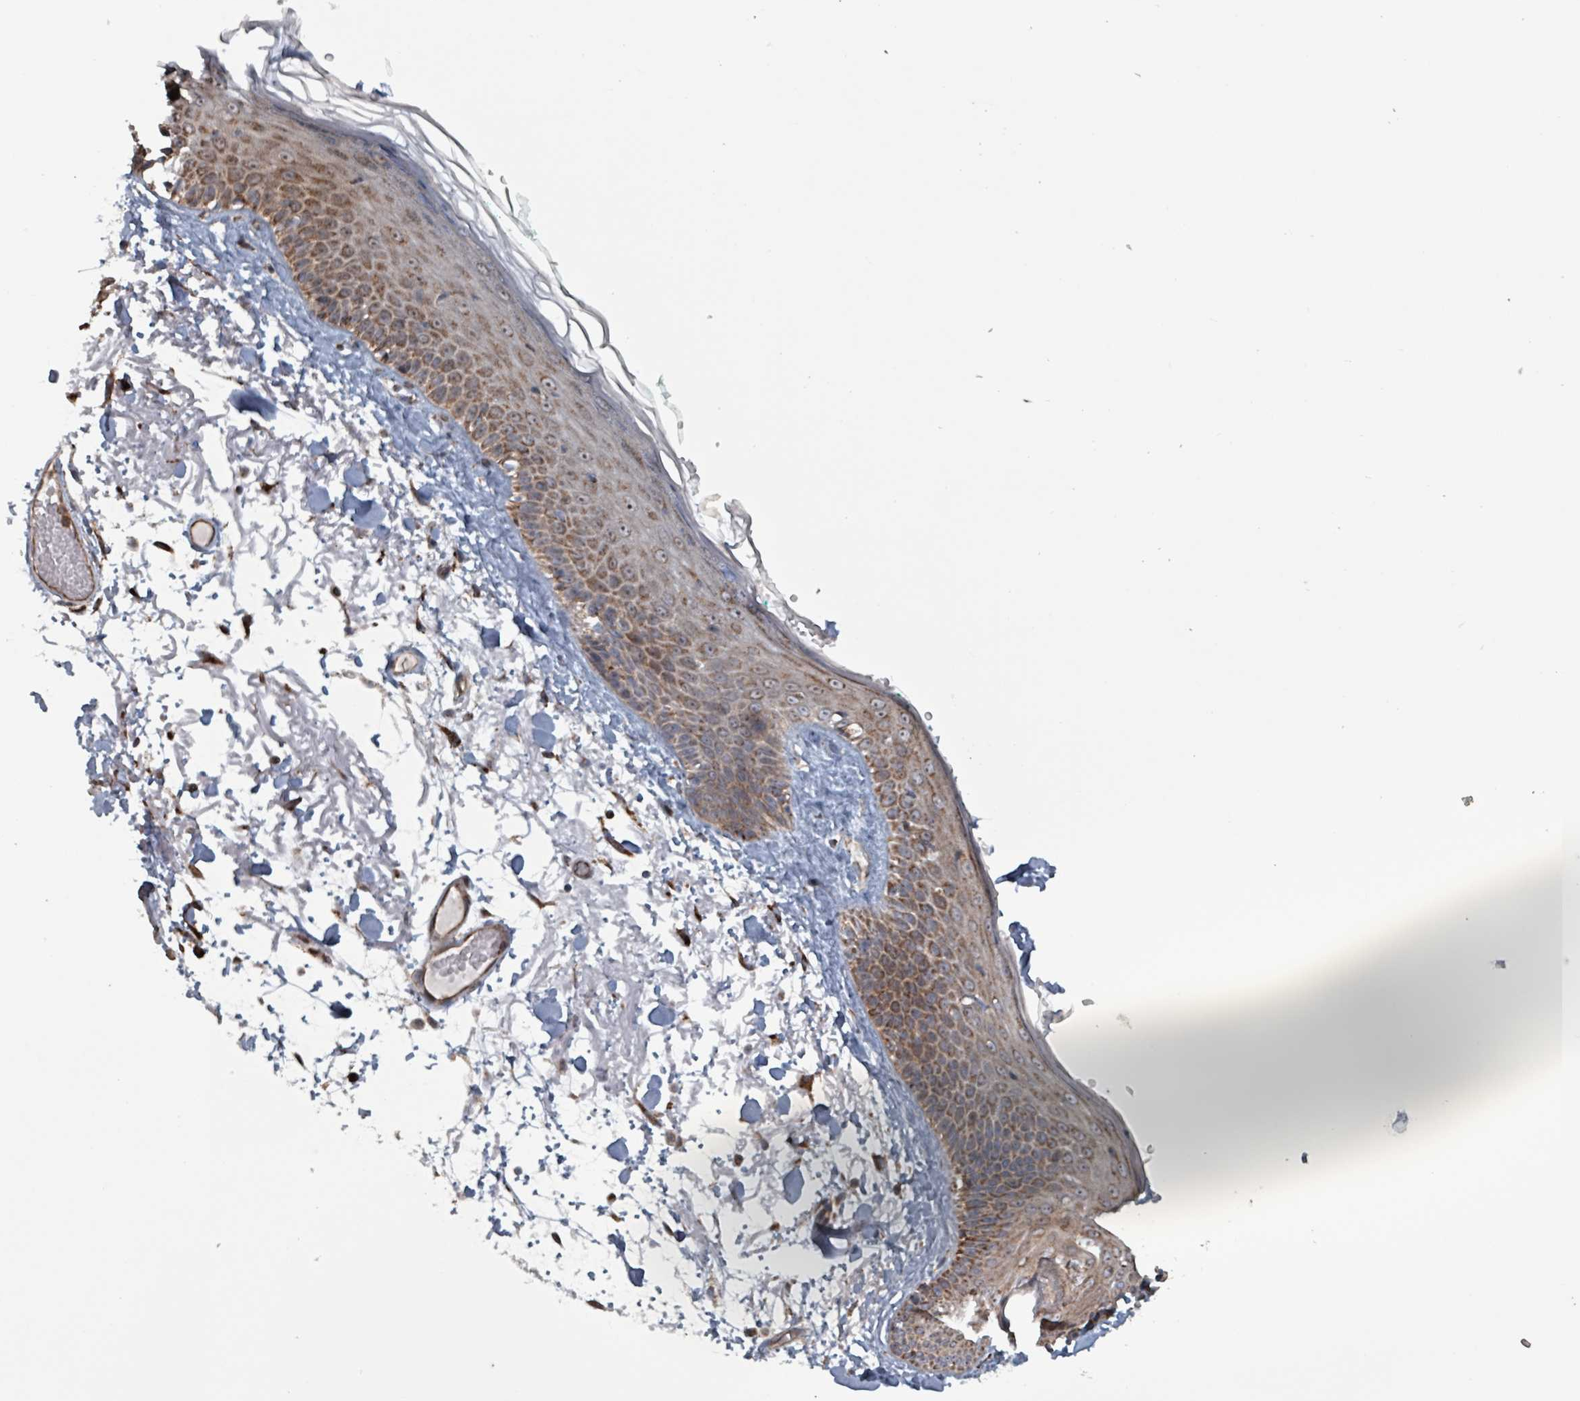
{"staining": {"intensity": "weak", "quantity": ">75%", "location": "cytoplasmic/membranous"}, "tissue": "skin", "cell_type": "Fibroblasts", "image_type": "normal", "snomed": [{"axis": "morphology", "description": "Normal tissue, NOS"}, {"axis": "topography", "description": "Skin"}], "caption": "Immunohistochemical staining of unremarkable human skin displays >75% levels of weak cytoplasmic/membranous protein positivity in about >75% of fibroblasts. Using DAB (brown) and hematoxylin (blue) stains, captured at high magnification using brightfield microscopy.", "gene": "MRPL4", "patient": {"sex": "male", "age": 79}}